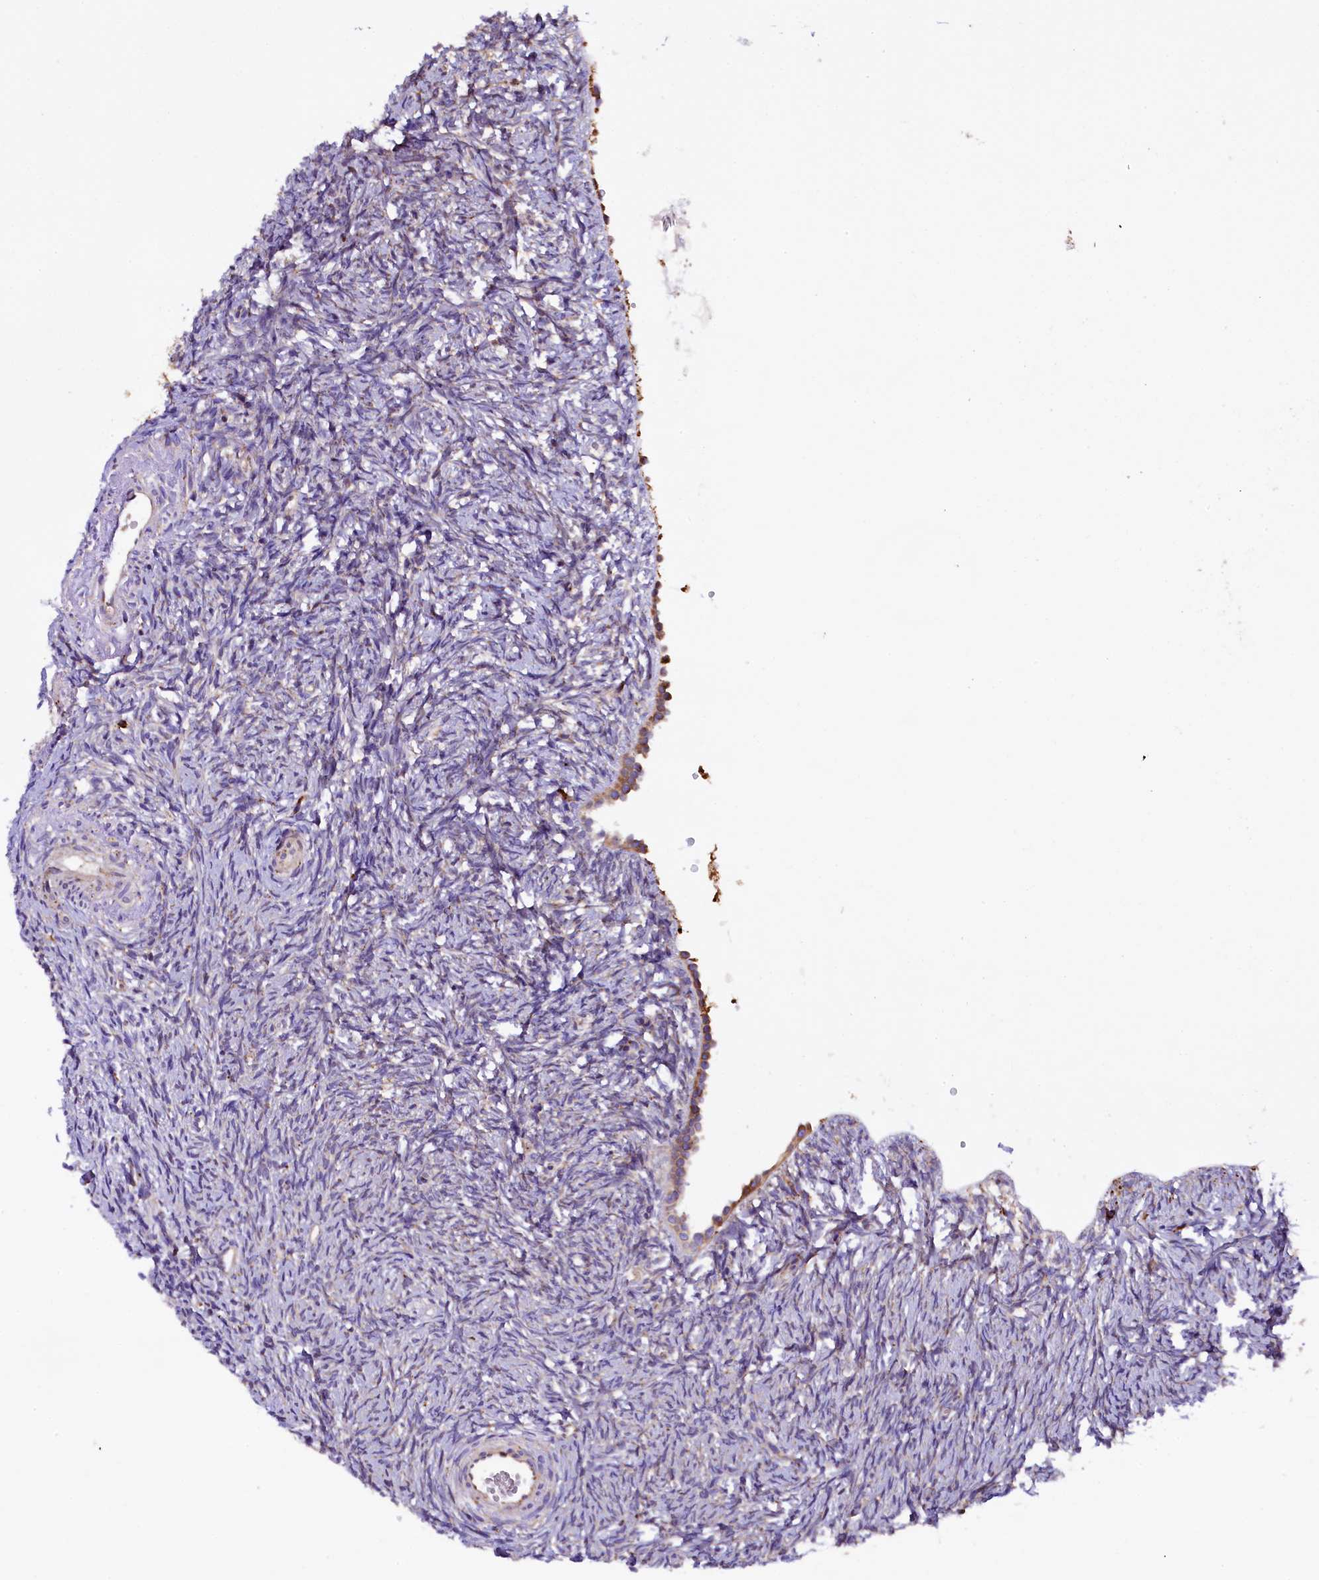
{"staining": {"intensity": "weak", "quantity": "<25%", "location": "cytoplasmic/membranous"}, "tissue": "ovary", "cell_type": "Ovarian stroma cells", "image_type": "normal", "snomed": [{"axis": "morphology", "description": "Normal tissue, NOS"}, {"axis": "topography", "description": "Ovary"}], "caption": "IHC photomicrograph of benign ovary: human ovary stained with DAB exhibits no significant protein expression in ovarian stroma cells. Nuclei are stained in blue.", "gene": "CAPS2", "patient": {"sex": "female", "age": 51}}